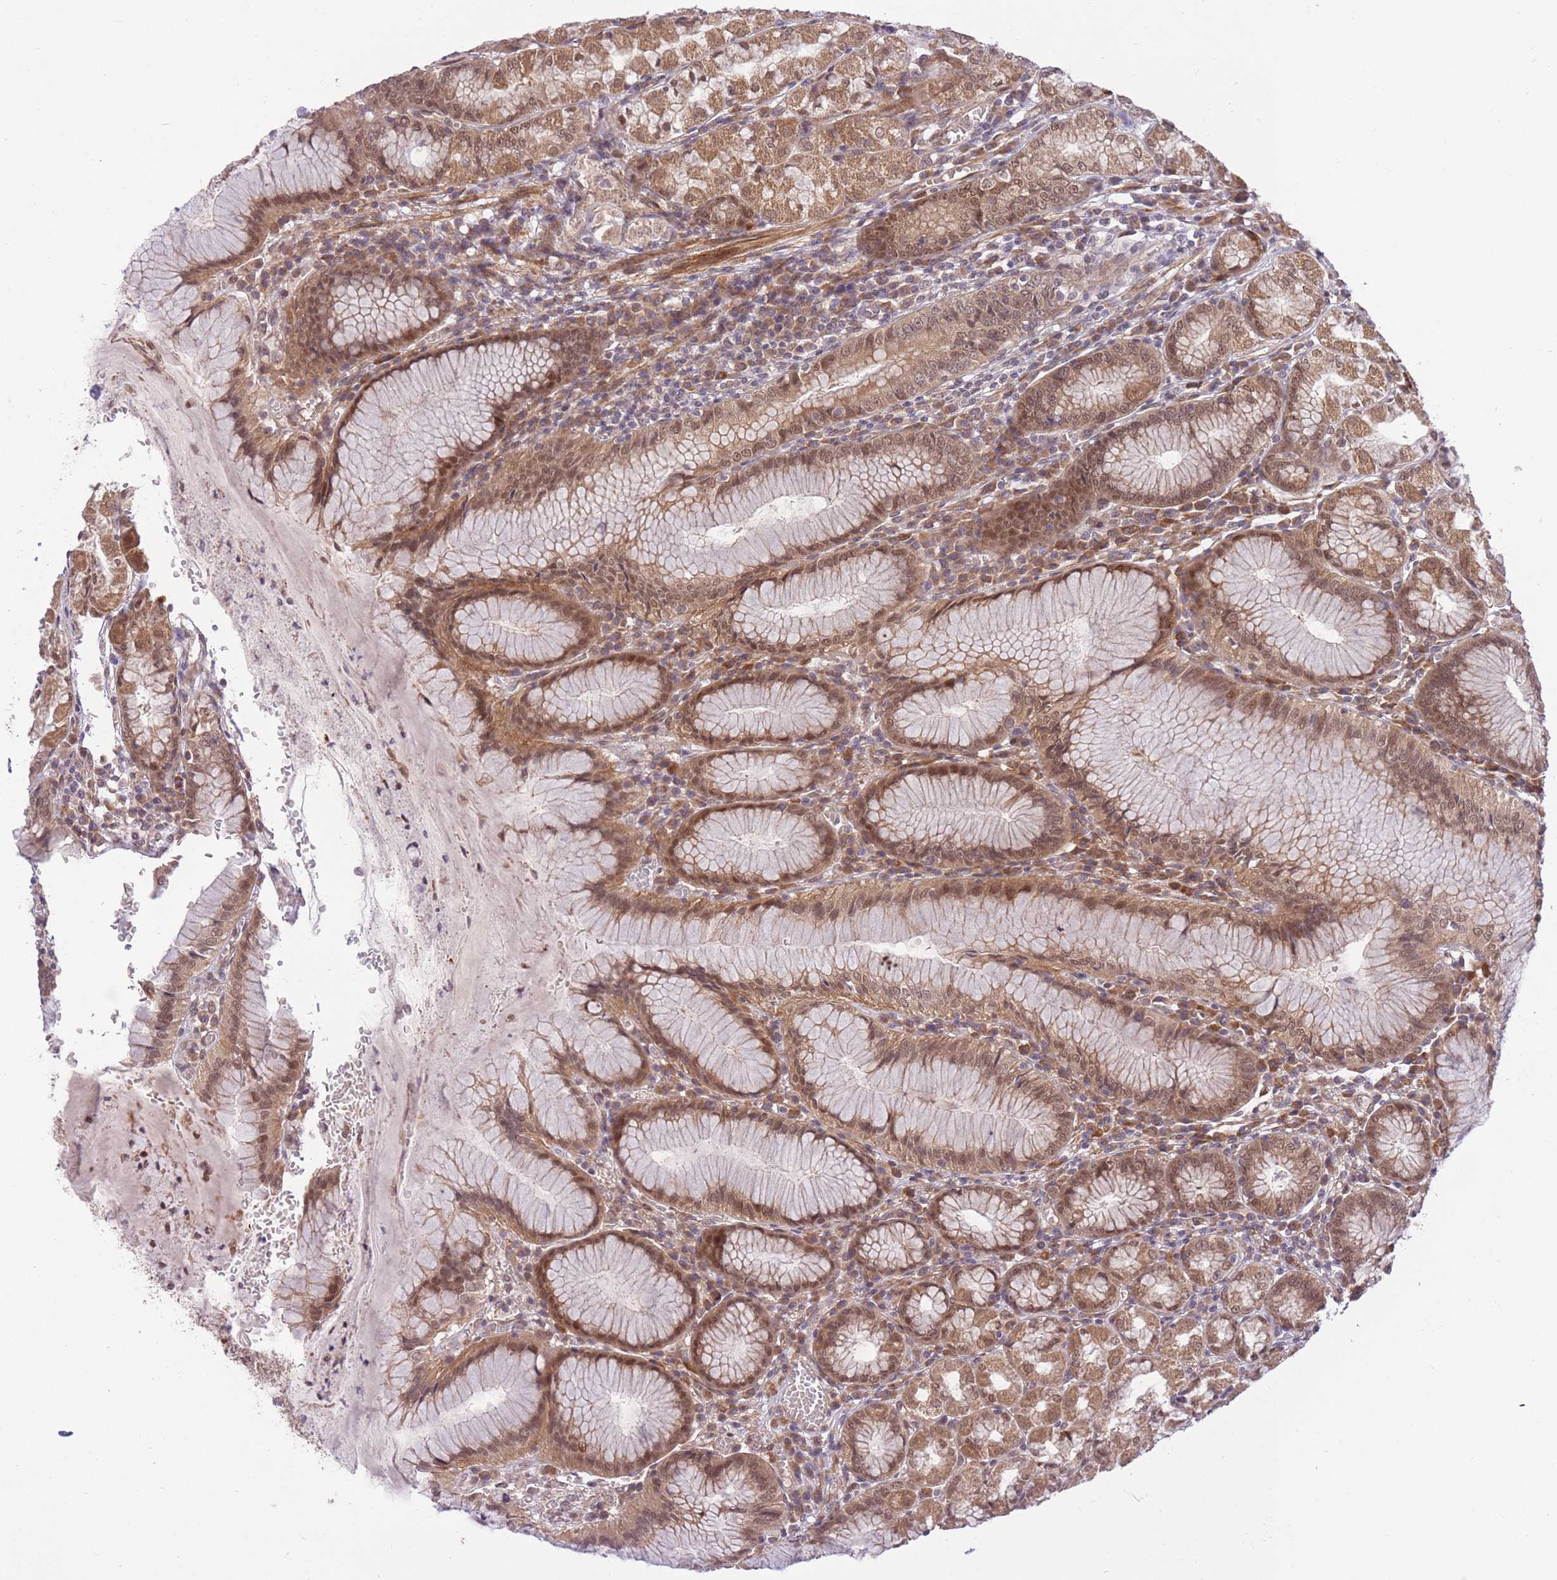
{"staining": {"intensity": "moderate", "quantity": ">75%", "location": "cytoplasmic/membranous,nuclear"}, "tissue": "stomach", "cell_type": "Glandular cells", "image_type": "normal", "snomed": [{"axis": "morphology", "description": "Normal tissue, NOS"}, {"axis": "topography", "description": "Stomach"}], "caption": "Immunohistochemistry image of benign stomach stained for a protein (brown), which demonstrates medium levels of moderate cytoplasmic/membranous,nuclear staining in approximately >75% of glandular cells.", "gene": "ELOA2", "patient": {"sex": "male", "age": 55}}